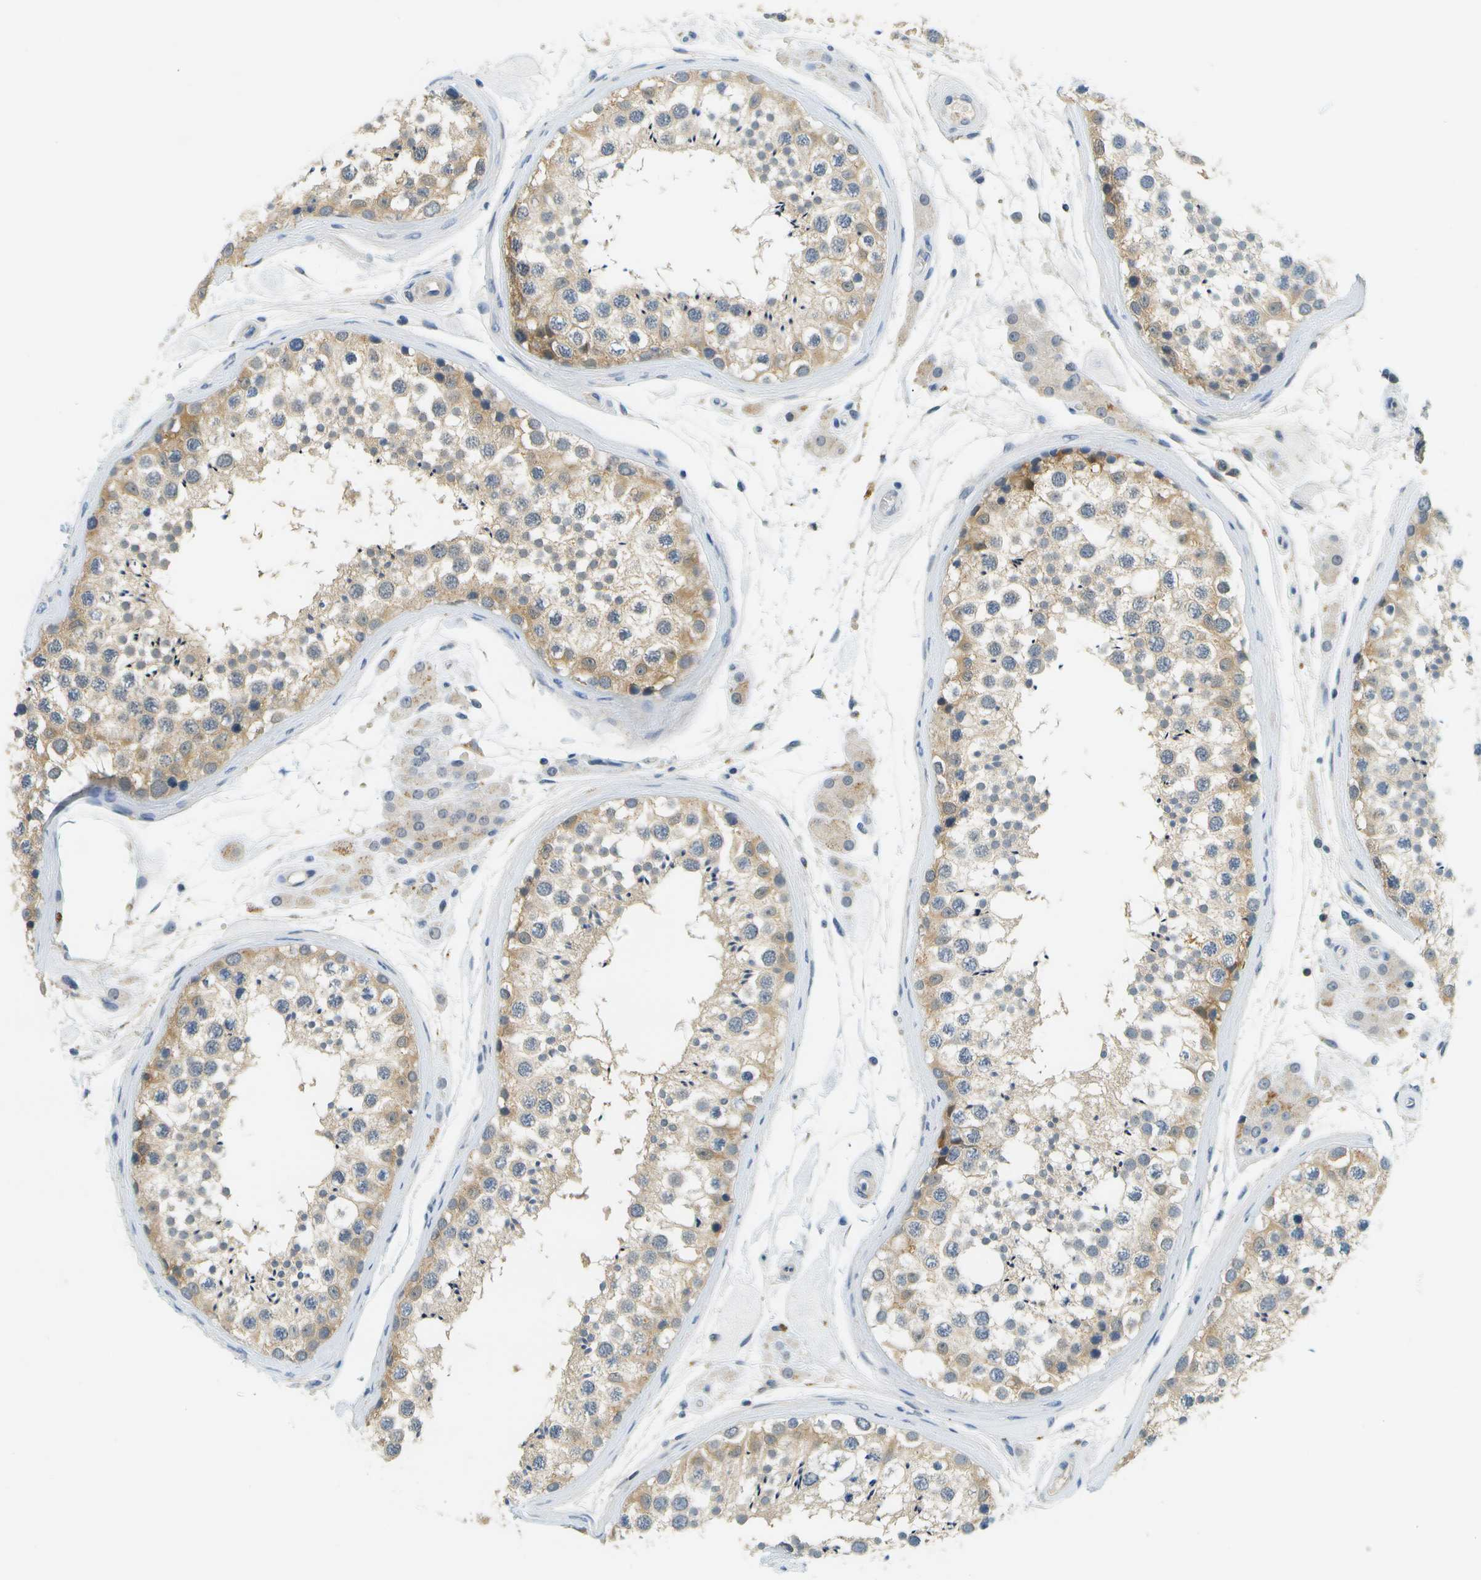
{"staining": {"intensity": "moderate", "quantity": "25%-75%", "location": "cytoplasmic/membranous"}, "tissue": "testis", "cell_type": "Cells in seminiferous ducts", "image_type": "normal", "snomed": [{"axis": "morphology", "description": "Normal tissue, NOS"}, {"axis": "topography", "description": "Testis"}], "caption": "A medium amount of moderate cytoplasmic/membranous staining is identified in about 25%-75% of cells in seminiferous ducts in benign testis. (Stains: DAB (3,3'-diaminobenzidine) in brown, nuclei in blue, Microscopy: brightfield microscopy at high magnification).", "gene": "RASGRP2", "patient": {"sex": "male", "age": 46}}